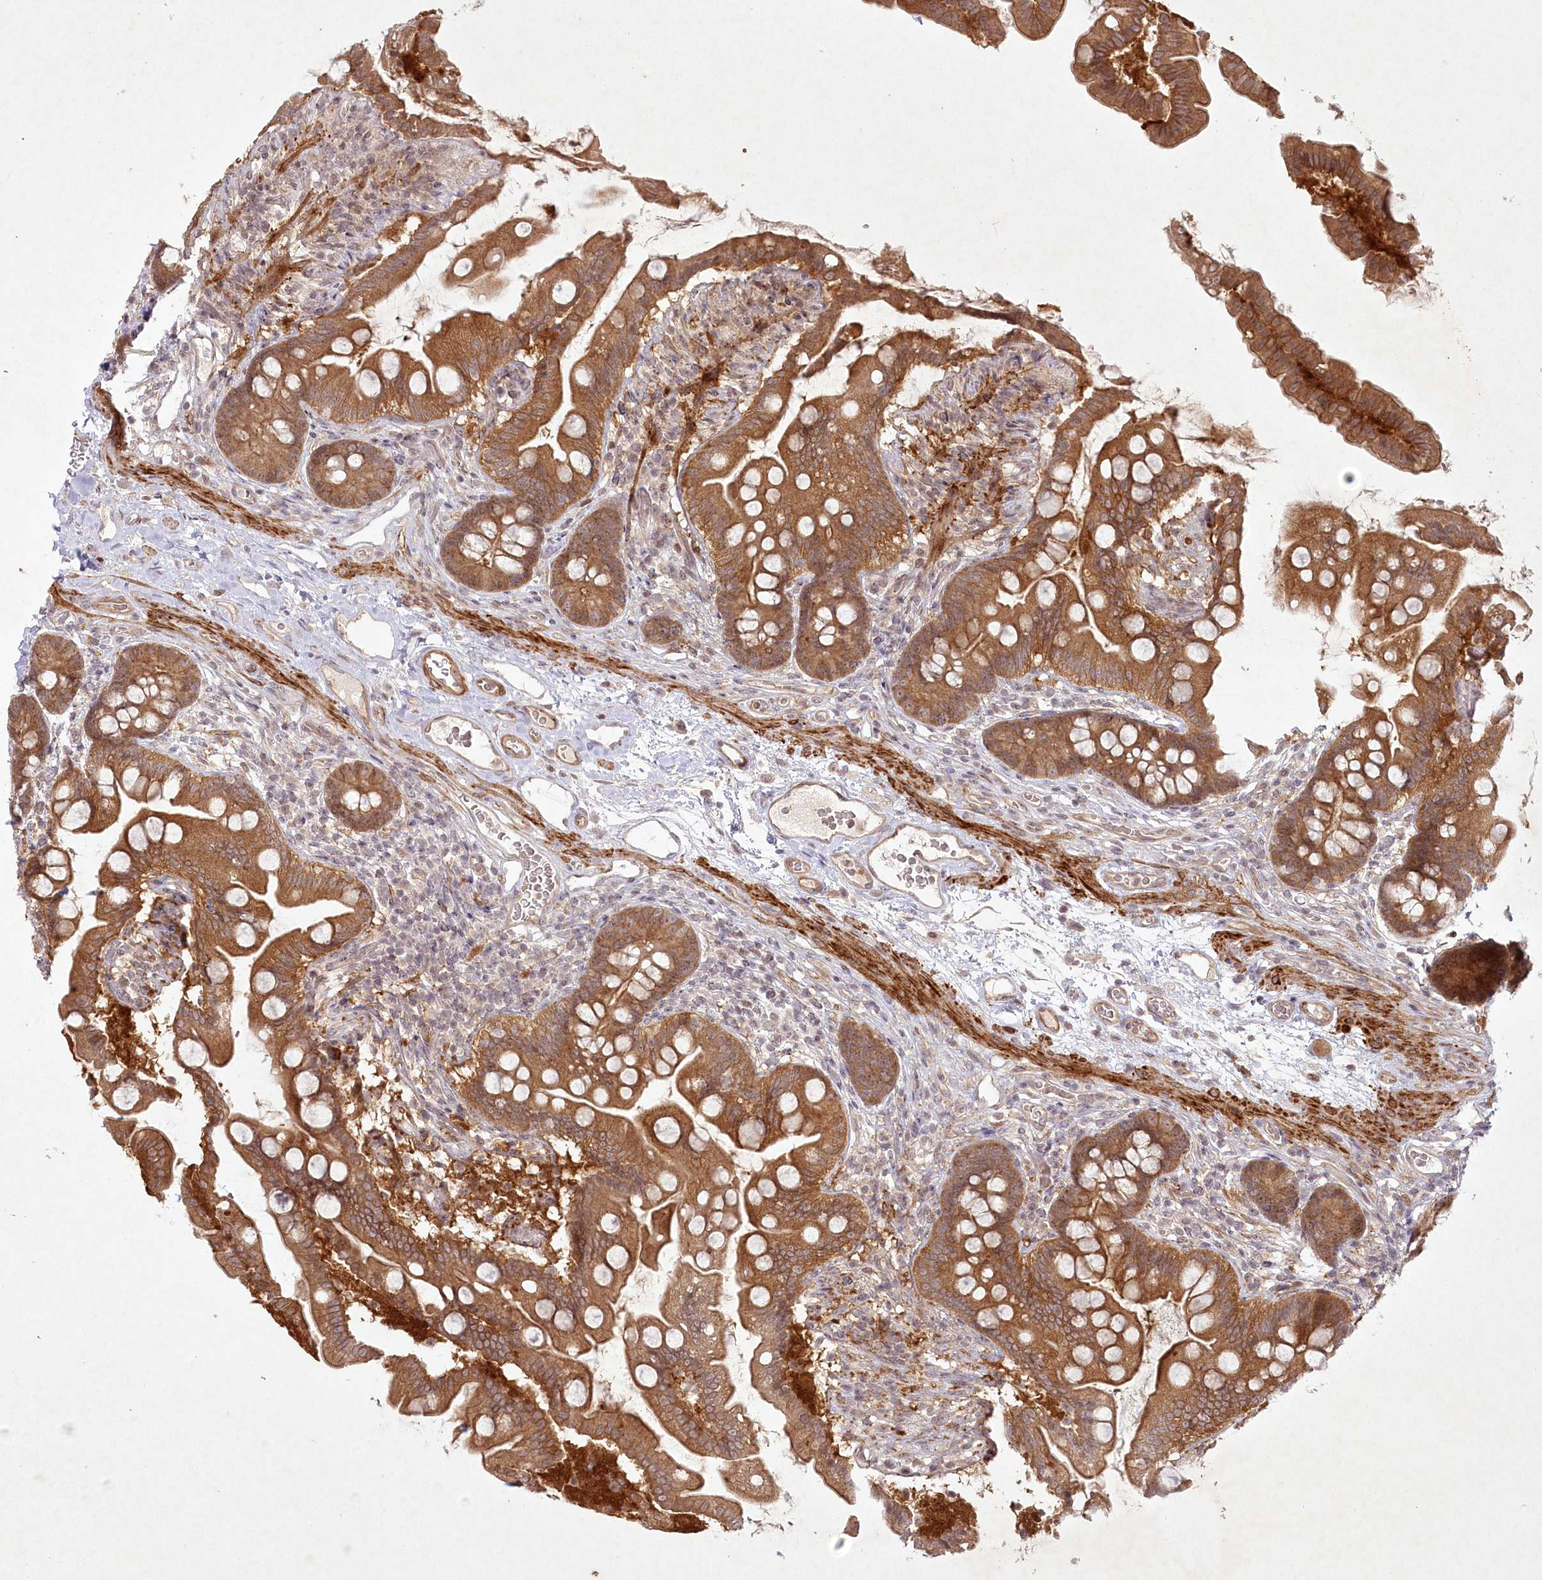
{"staining": {"intensity": "strong", "quantity": ">75%", "location": "cytoplasmic/membranous"}, "tissue": "small intestine", "cell_type": "Glandular cells", "image_type": "normal", "snomed": [{"axis": "morphology", "description": "Normal tissue, NOS"}, {"axis": "topography", "description": "Small intestine"}], "caption": "Strong cytoplasmic/membranous positivity for a protein is present in approximately >75% of glandular cells of benign small intestine using IHC.", "gene": "SH2D3A", "patient": {"sex": "female", "age": 56}}